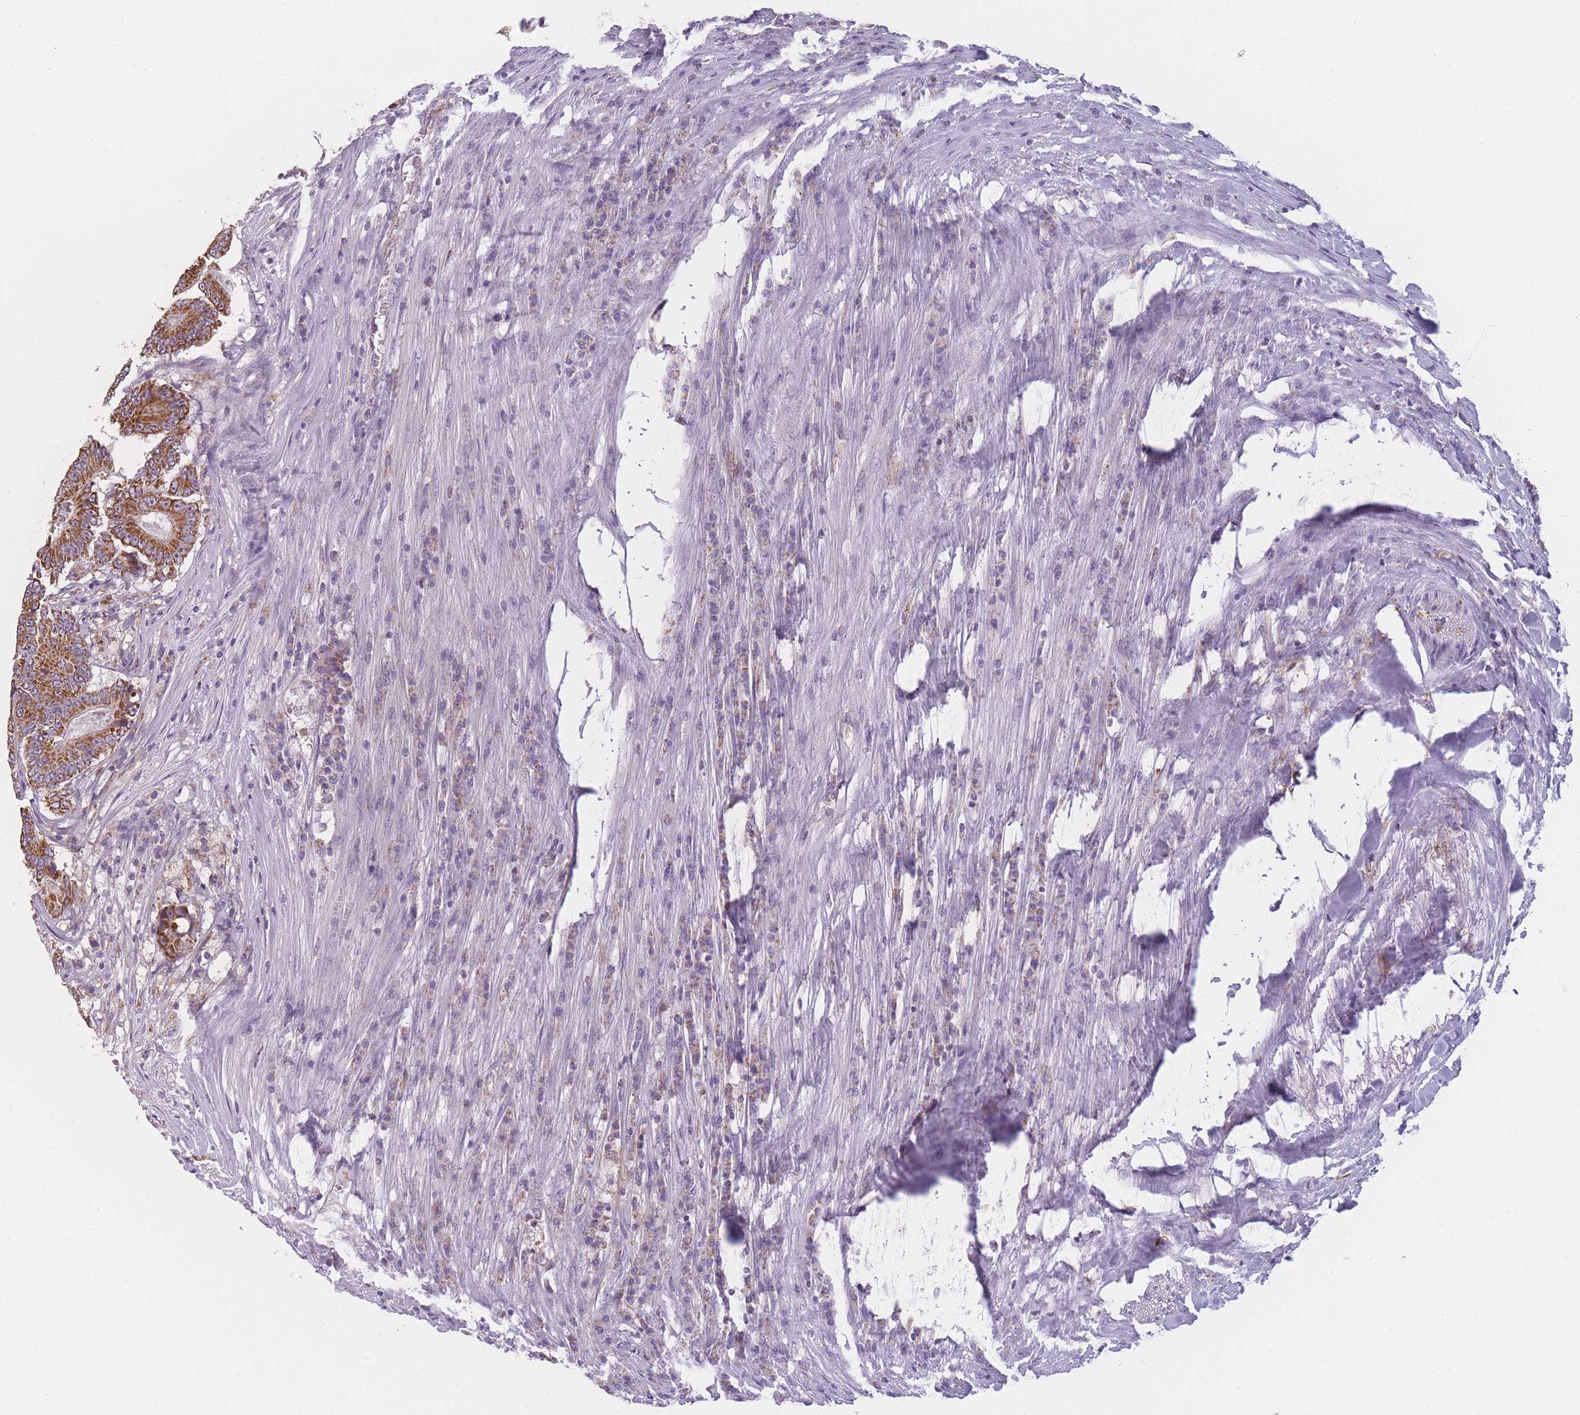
{"staining": {"intensity": "moderate", "quantity": ">75%", "location": "cytoplasmic/membranous"}, "tissue": "colorectal cancer", "cell_type": "Tumor cells", "image_type": "cancer", "snomed": [{"axis": "morphology", "description": "Adenocarcinoma, NOS"}, {"axis": "topography", "description": "Colon"}], "caption": "Human colorectal cancer stained for a protein (brown) displays moderate cytoplasmic/membranous positive expression in approximately >75% of tumor cells.", "gene": "PRAM1", "patient": {"sex": "male", "age": 83}}